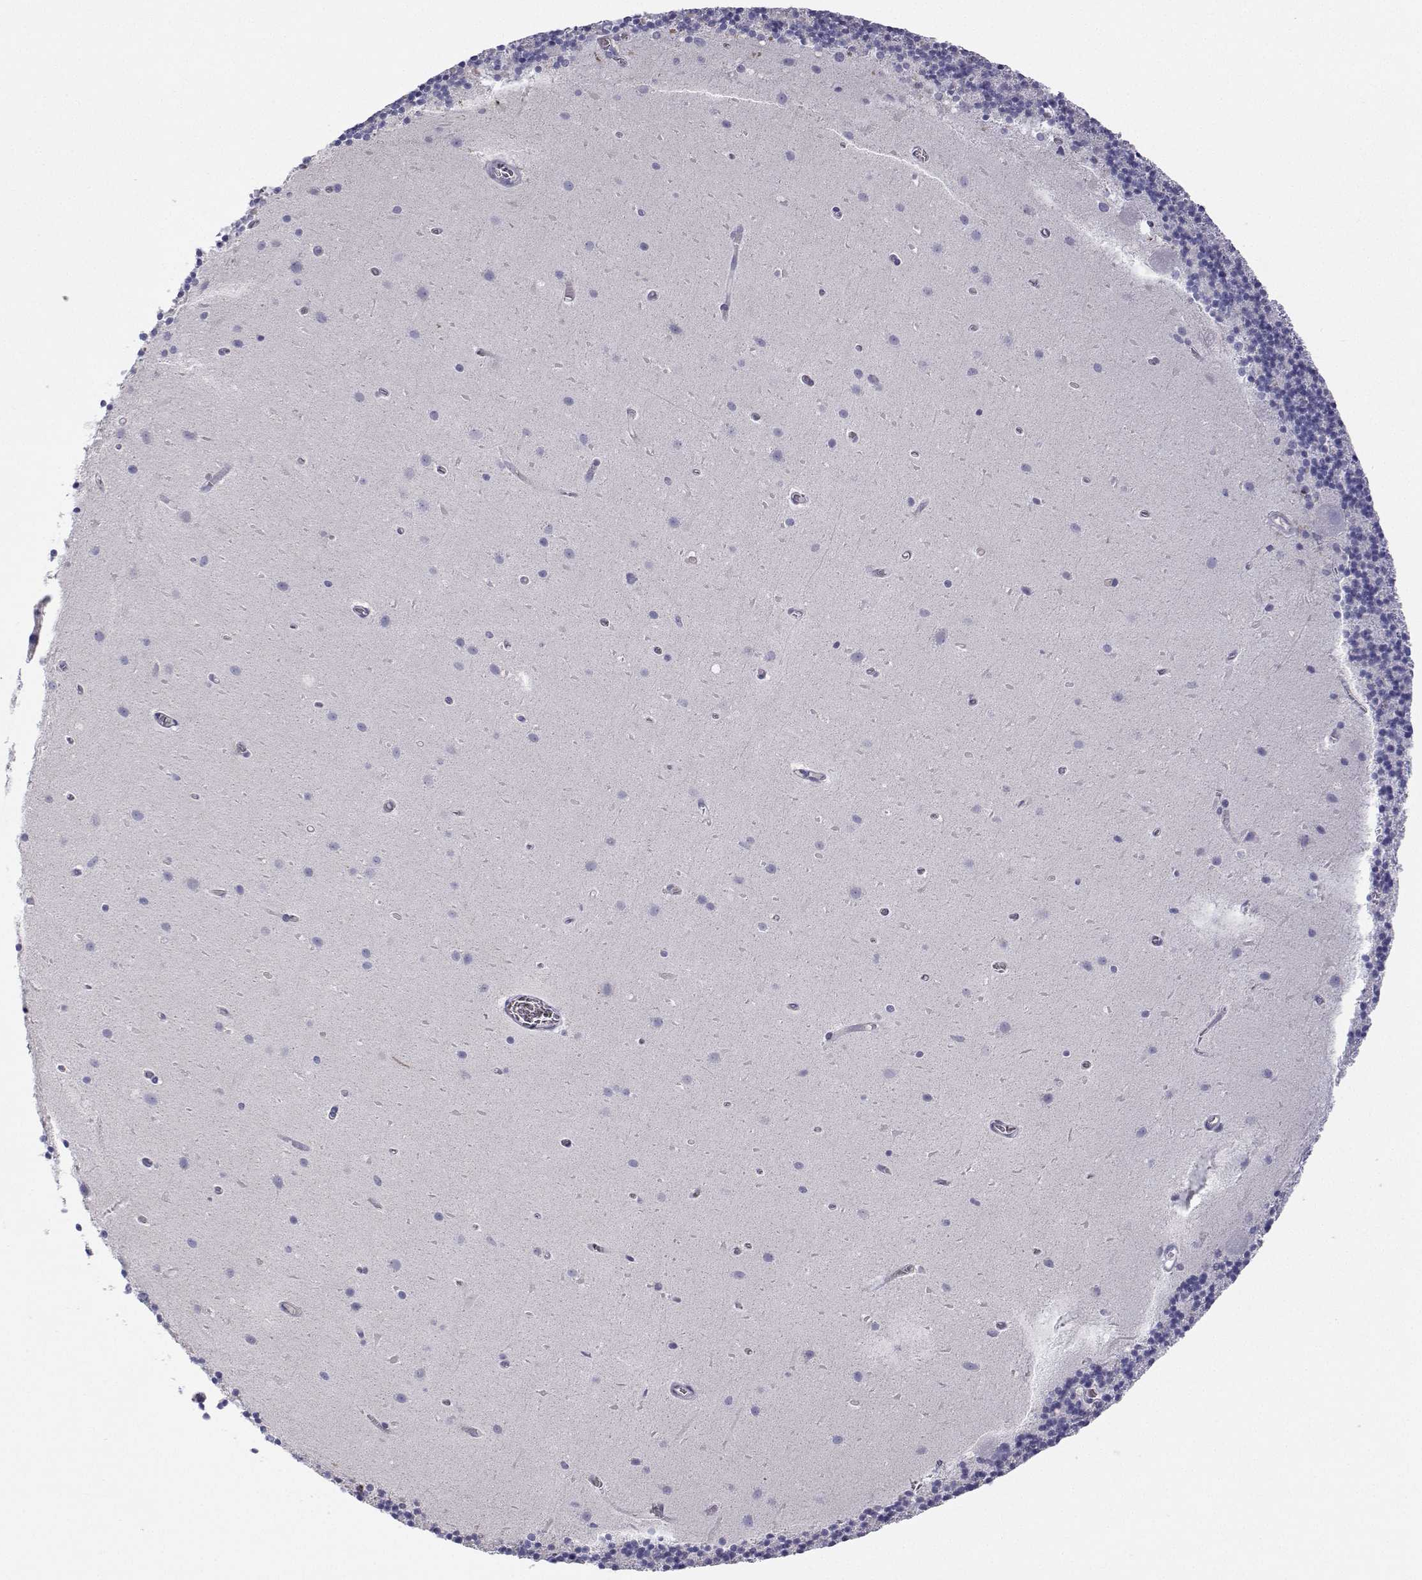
{"staining": {"intensity": "negative", "quantity": "none", "location": "none"}, "tissue": "cerebellum", "cell_type": "Cells in granular layer", "image_type": "normal", "snomed": [{"axis": "morphology", "description": "Normal tissue, NOS"}, {"axis": "topography", "description": "Cerebellum"}], "caption": "Cells in granular layer show no significant expression in unremarkable cerebellum.", "gene": "ANKRD65", "patient": {"sex": "male", "age": 70}}